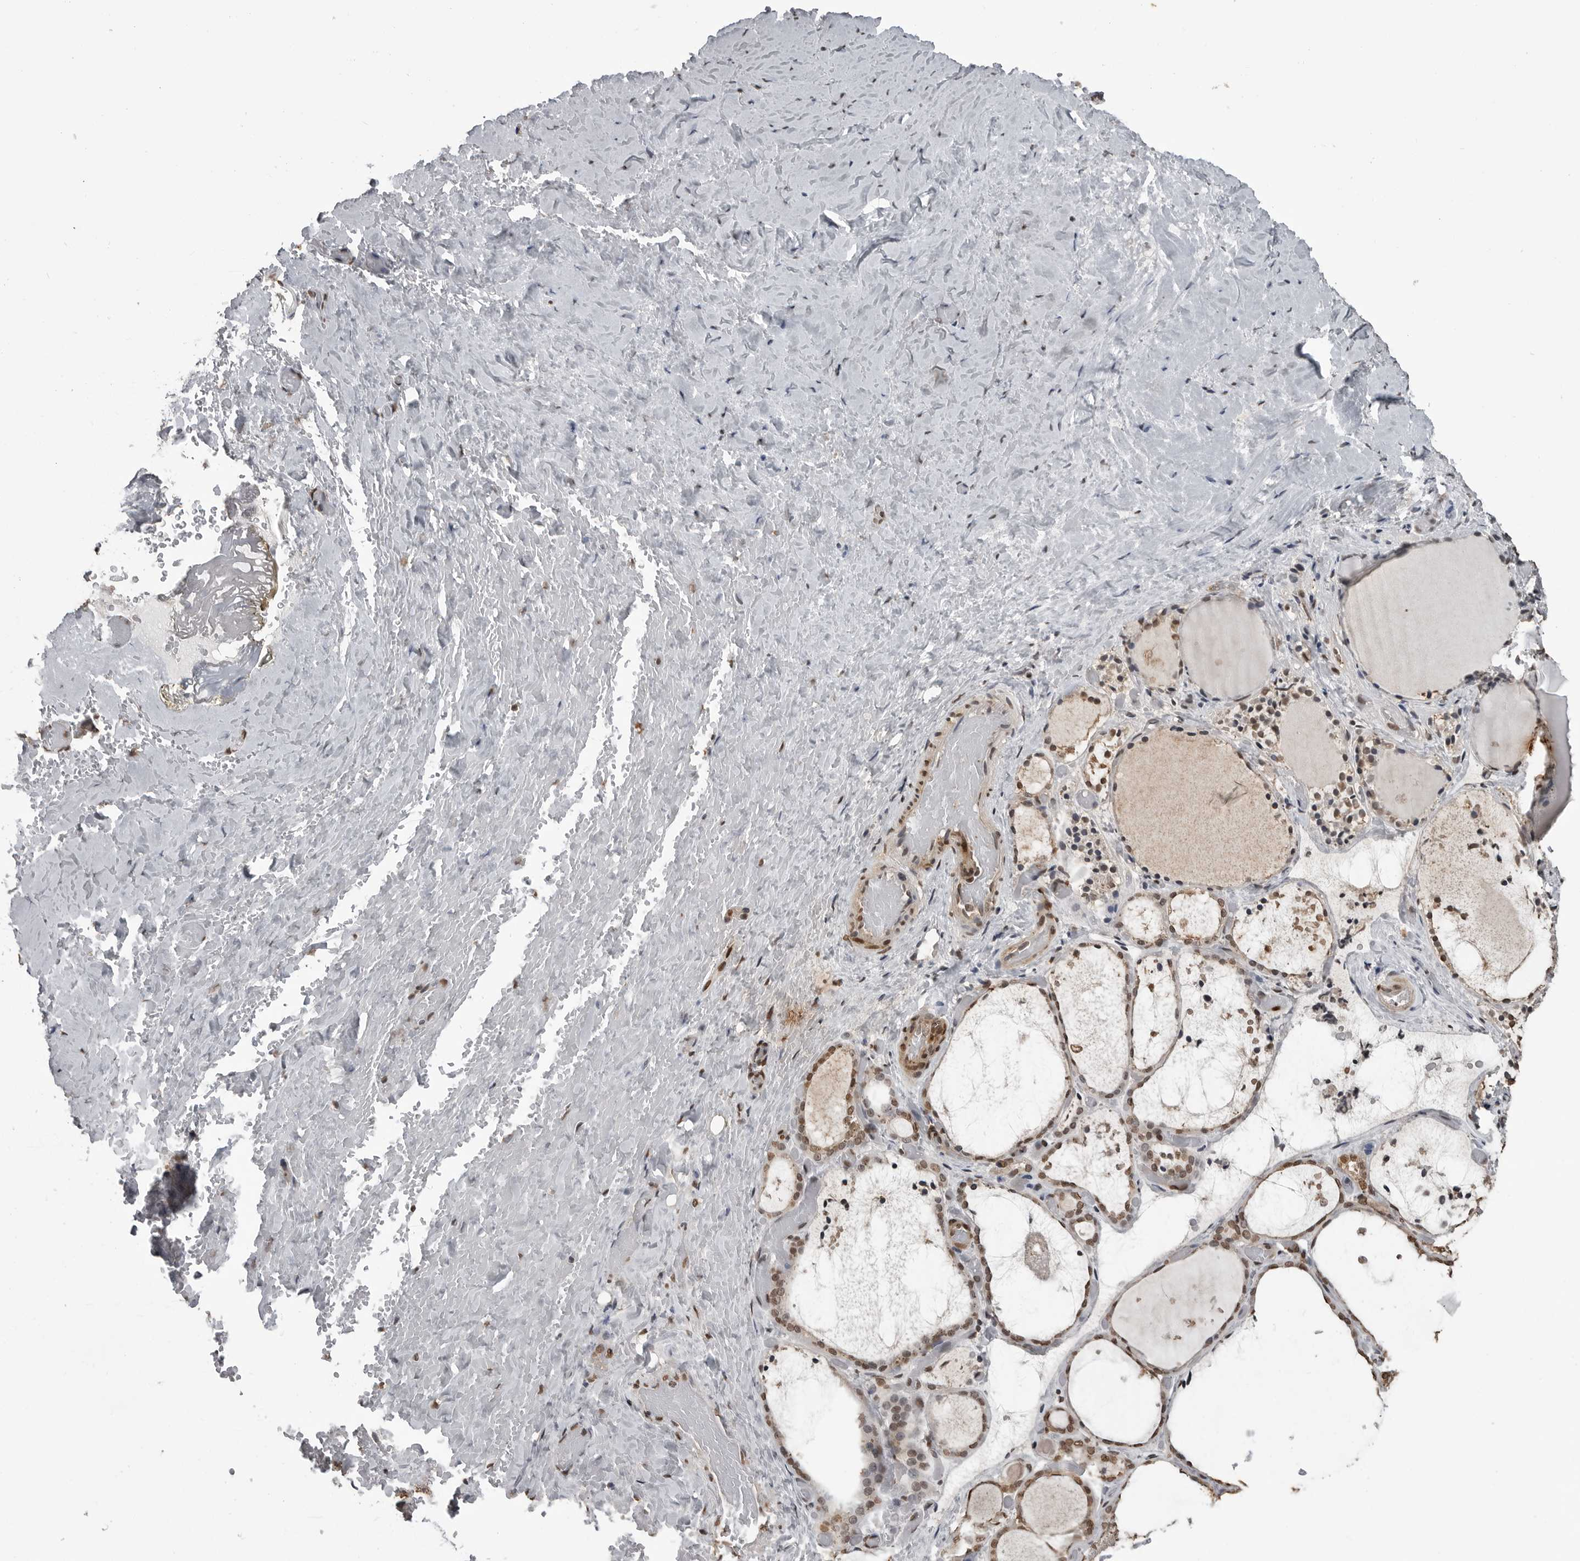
{"staining": {"intensity": "weak", "quantity": ">75%", "location": "nuclear"}, "tissue": "thyroid gland", "cell_type": "Glandular cells", "image_type": "normal", "snomed": [{"axis": "morphology", "description": "Normal tissue, NOS"}, {"axis": "topography", "description": "Thyroid gland"}], "caption": "Thyroid gland stained for a protein (brown) demonstrates weak nuclear positive expression in approximately >75% of glandular cells.", "gene": "SMAD2", "patient": {"sex": "female", "age": 44}}